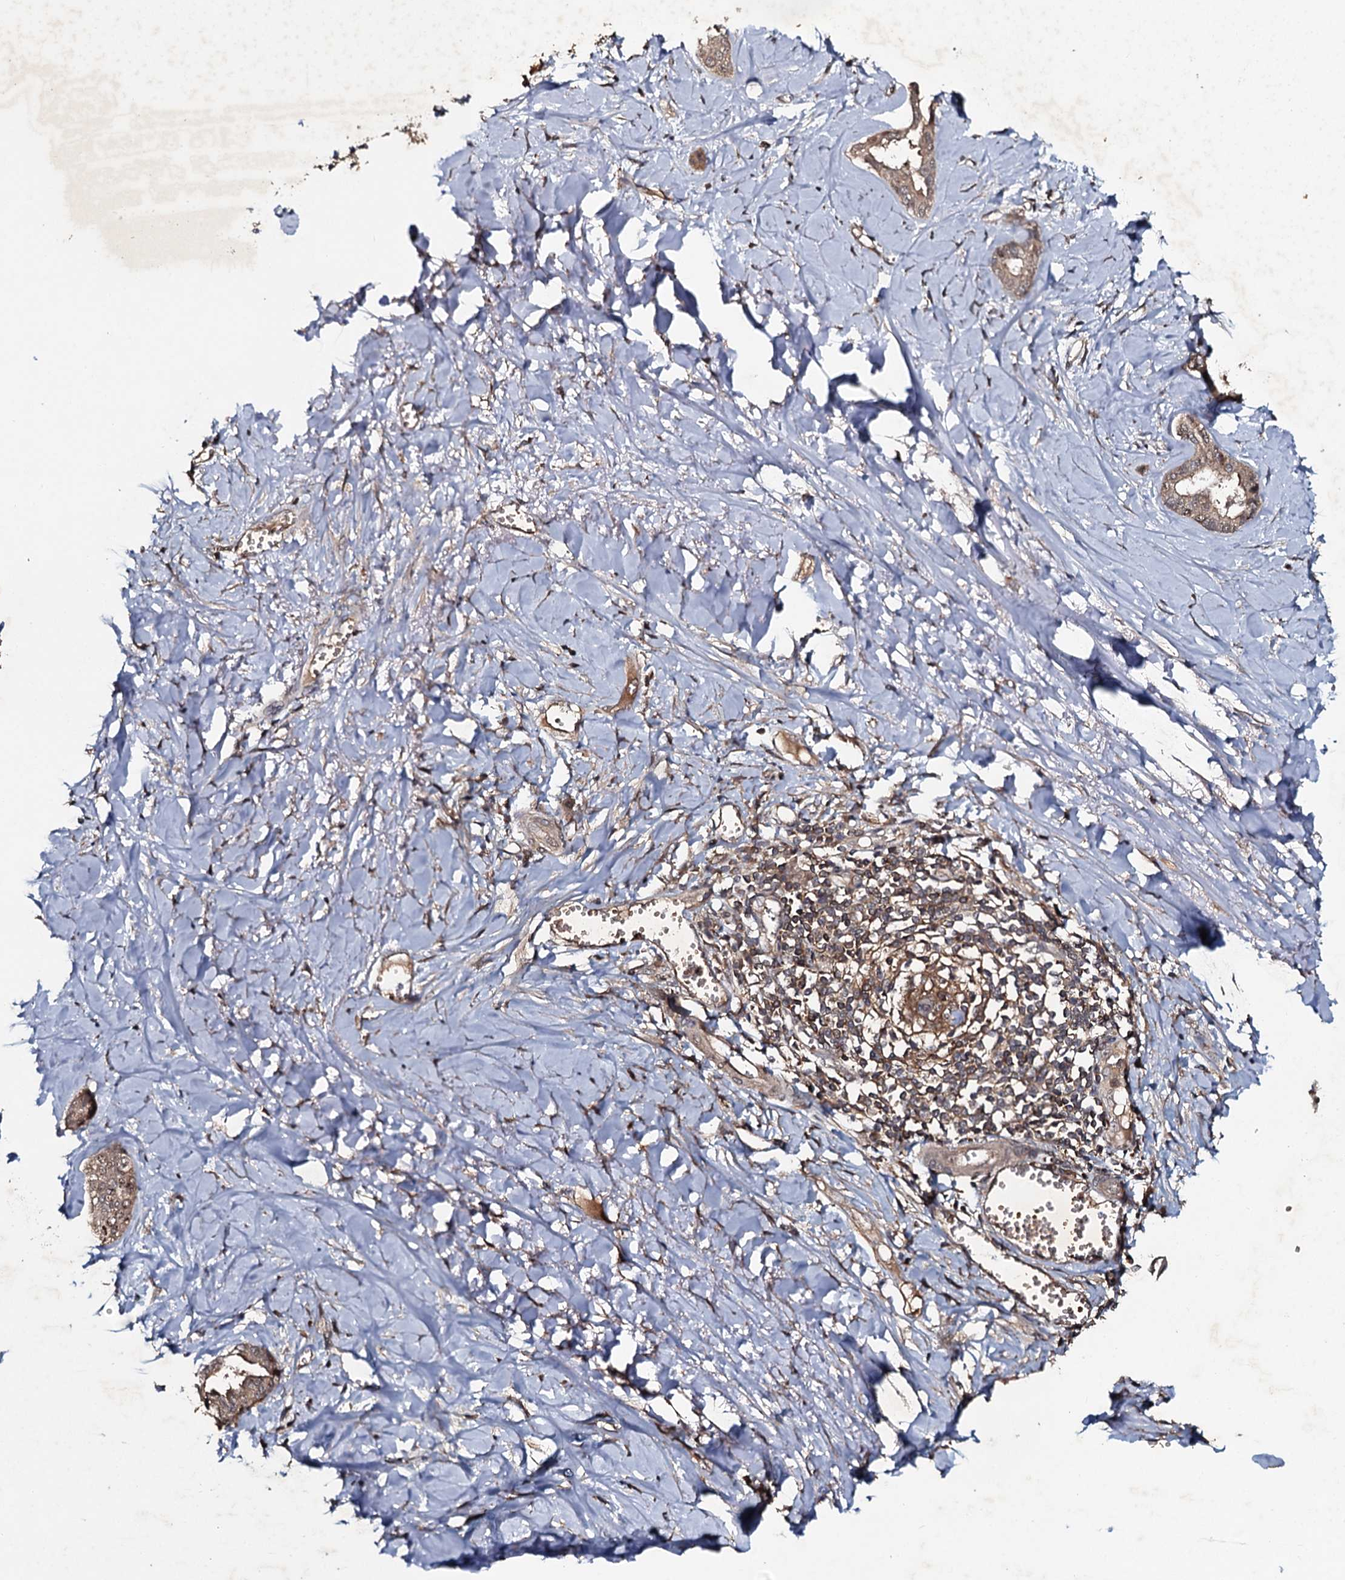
{"staining": {"intensity": "moderate", "quantity": ">75%", "location": "cytoplasmic/membranous,nuclear"}, "tissue": "liver cancer", "cell_type": "Tumor cells", "image_type": "cancer", "snomed": [{"axis": "morphology", "description": "Cholangiocarcinoma"}, {"axis": "topography", "description": "Liver"}], "caption": "This is an image of immunohistochemistry staining of liver cholangiocarcinoma, which shows moderate expression in the cytoplasmic/membranous and nuclear of tumor cells.", "gene": "ADGRG3", "patient": {"sex": "female", "age": 77}}